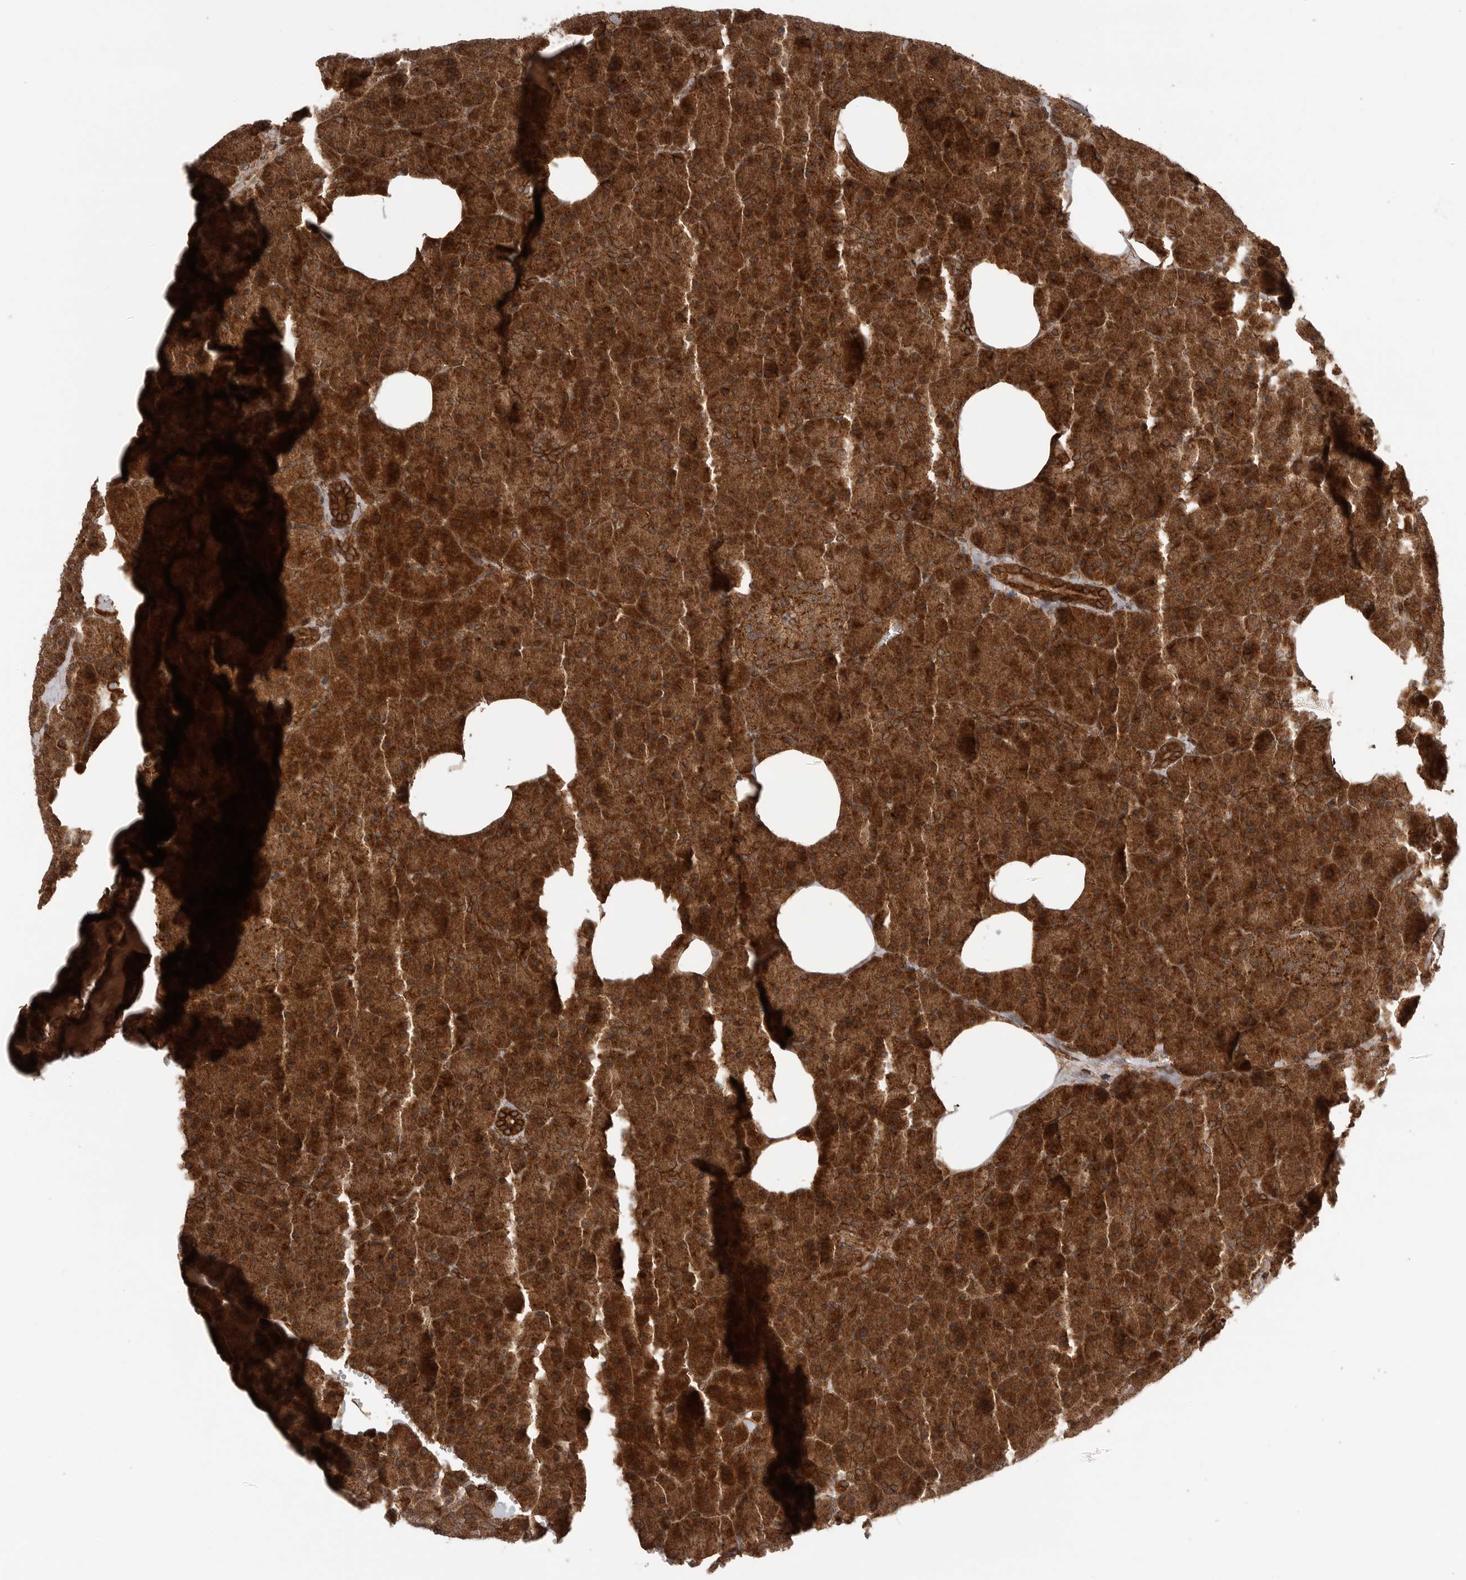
{"staining": {"intensity": "strong", "quantity": ">75%", "location": "cytoplasmic/membranous"}, "tissue": "pancreas", "cell_type": "Exocrine glandular cells", "image_type": "normal", "snomed": [{"axis": "morphology", "description": "Normal tissue, NOS"}, {"axis": "morphology", "description": "Carcinoid, malignant, NOS"}, {"axis": "topography", "description": "Pancreas"}], "caption": "The micrograph shows immunohistochemical staining of benign pancreas. There is strong cytoplasmic/membranous expression is appreciated in approximately >75% of exocrine glandular cells.", "gene": "PRDX4", "patient": {"sex": "female", "age": 35}}